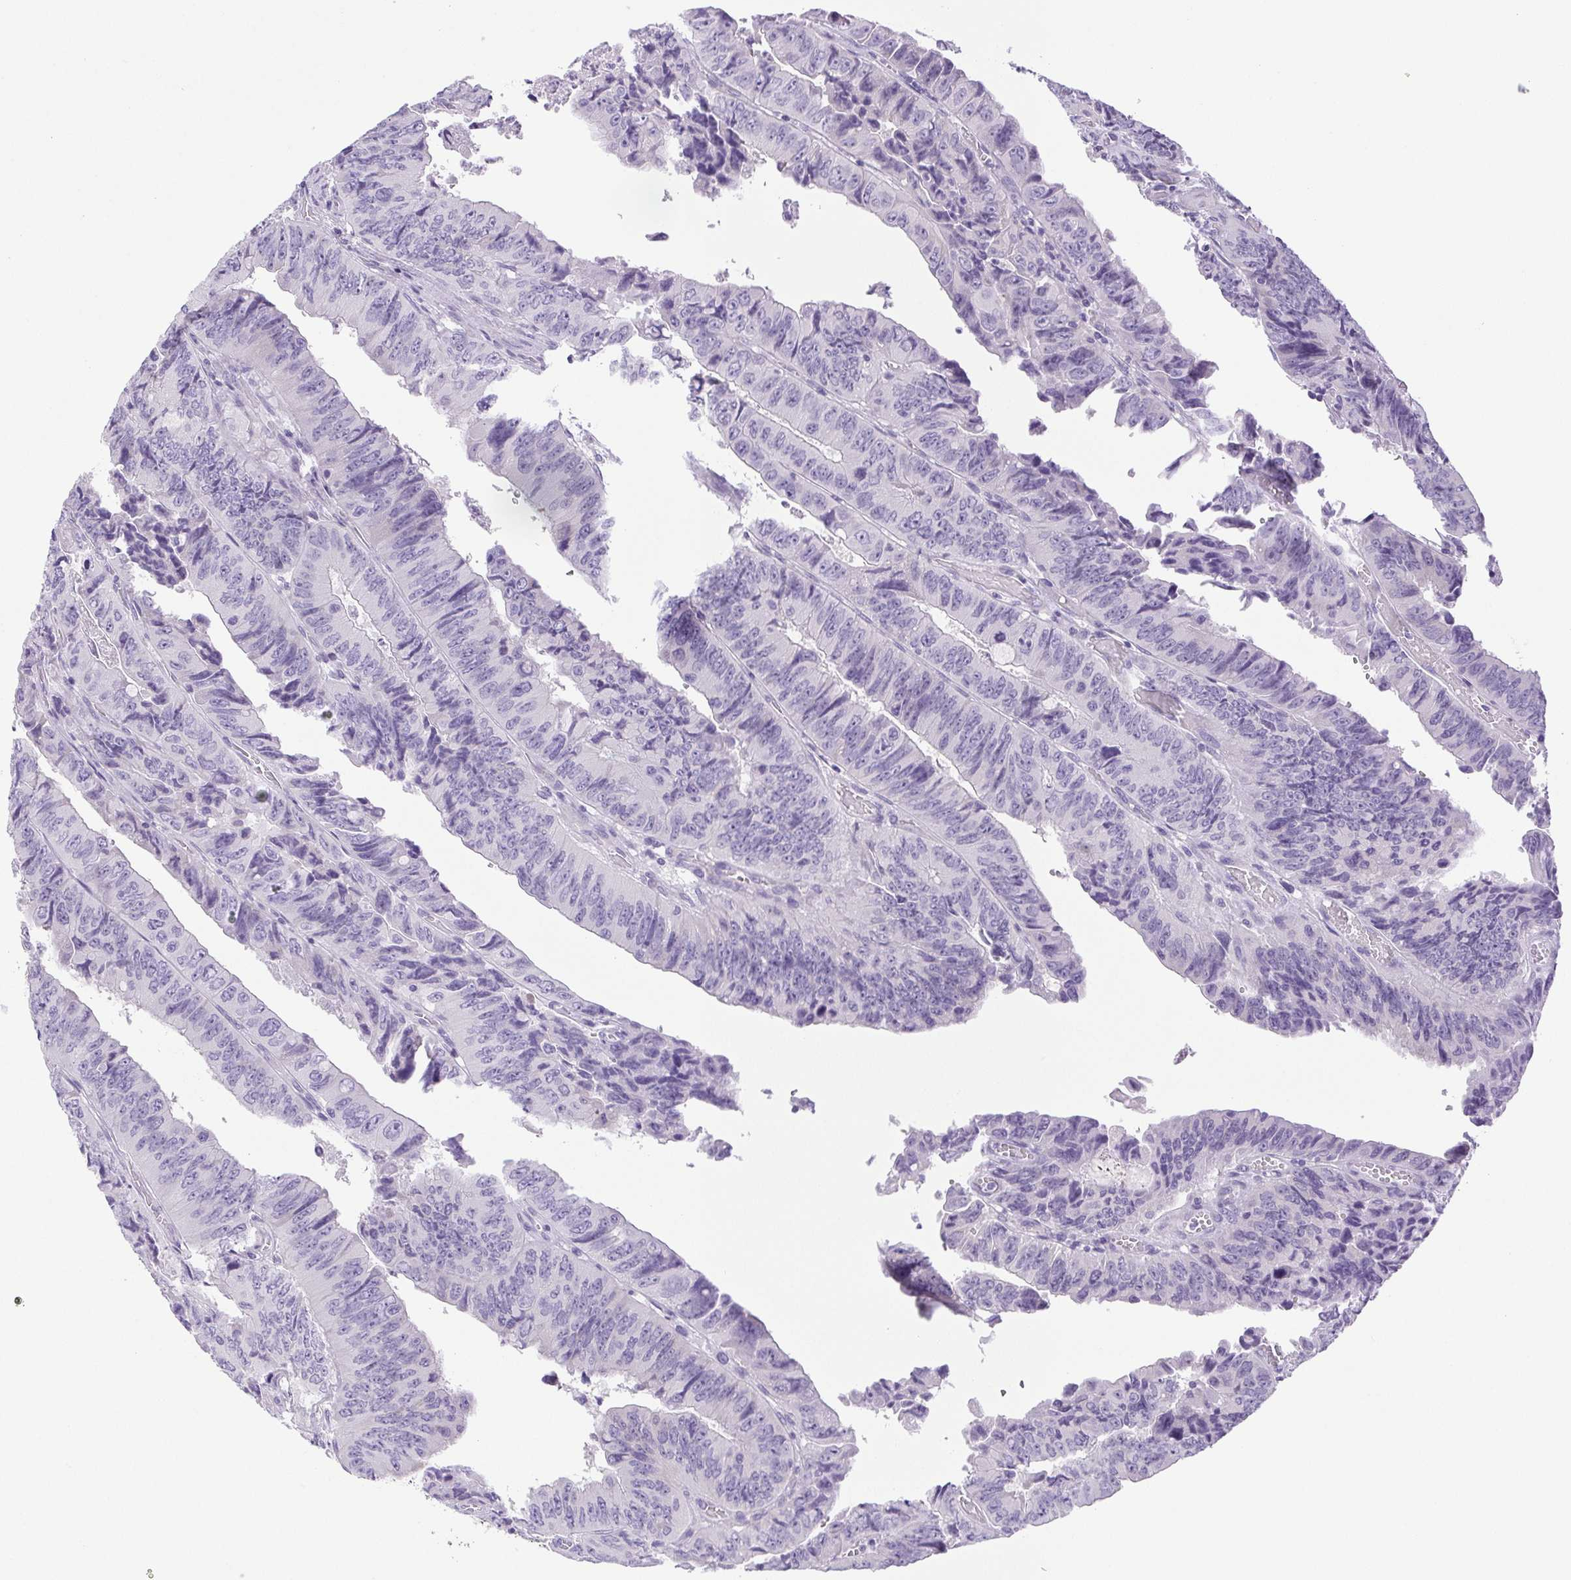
{"staining": {"intensity": "negative", "quantity": "none", "location": "none"}, "tissue": "colorectal cancer", "cell_type": "Tumor cells", "image_type": "cancer", "snomed": [{"axis": "morphology", "description": "Adenocarcinoma, NOS"}, {"axis": "topography", "description": "Colon"}], "caption": "An IHC micrograph of colorectal adenocarcinoma is shown. There is no staining in tumor cells of colorectal adenocarcinoma.", "gene": "PAPPA2", "patient": {"sex": "female", "age": 84}}